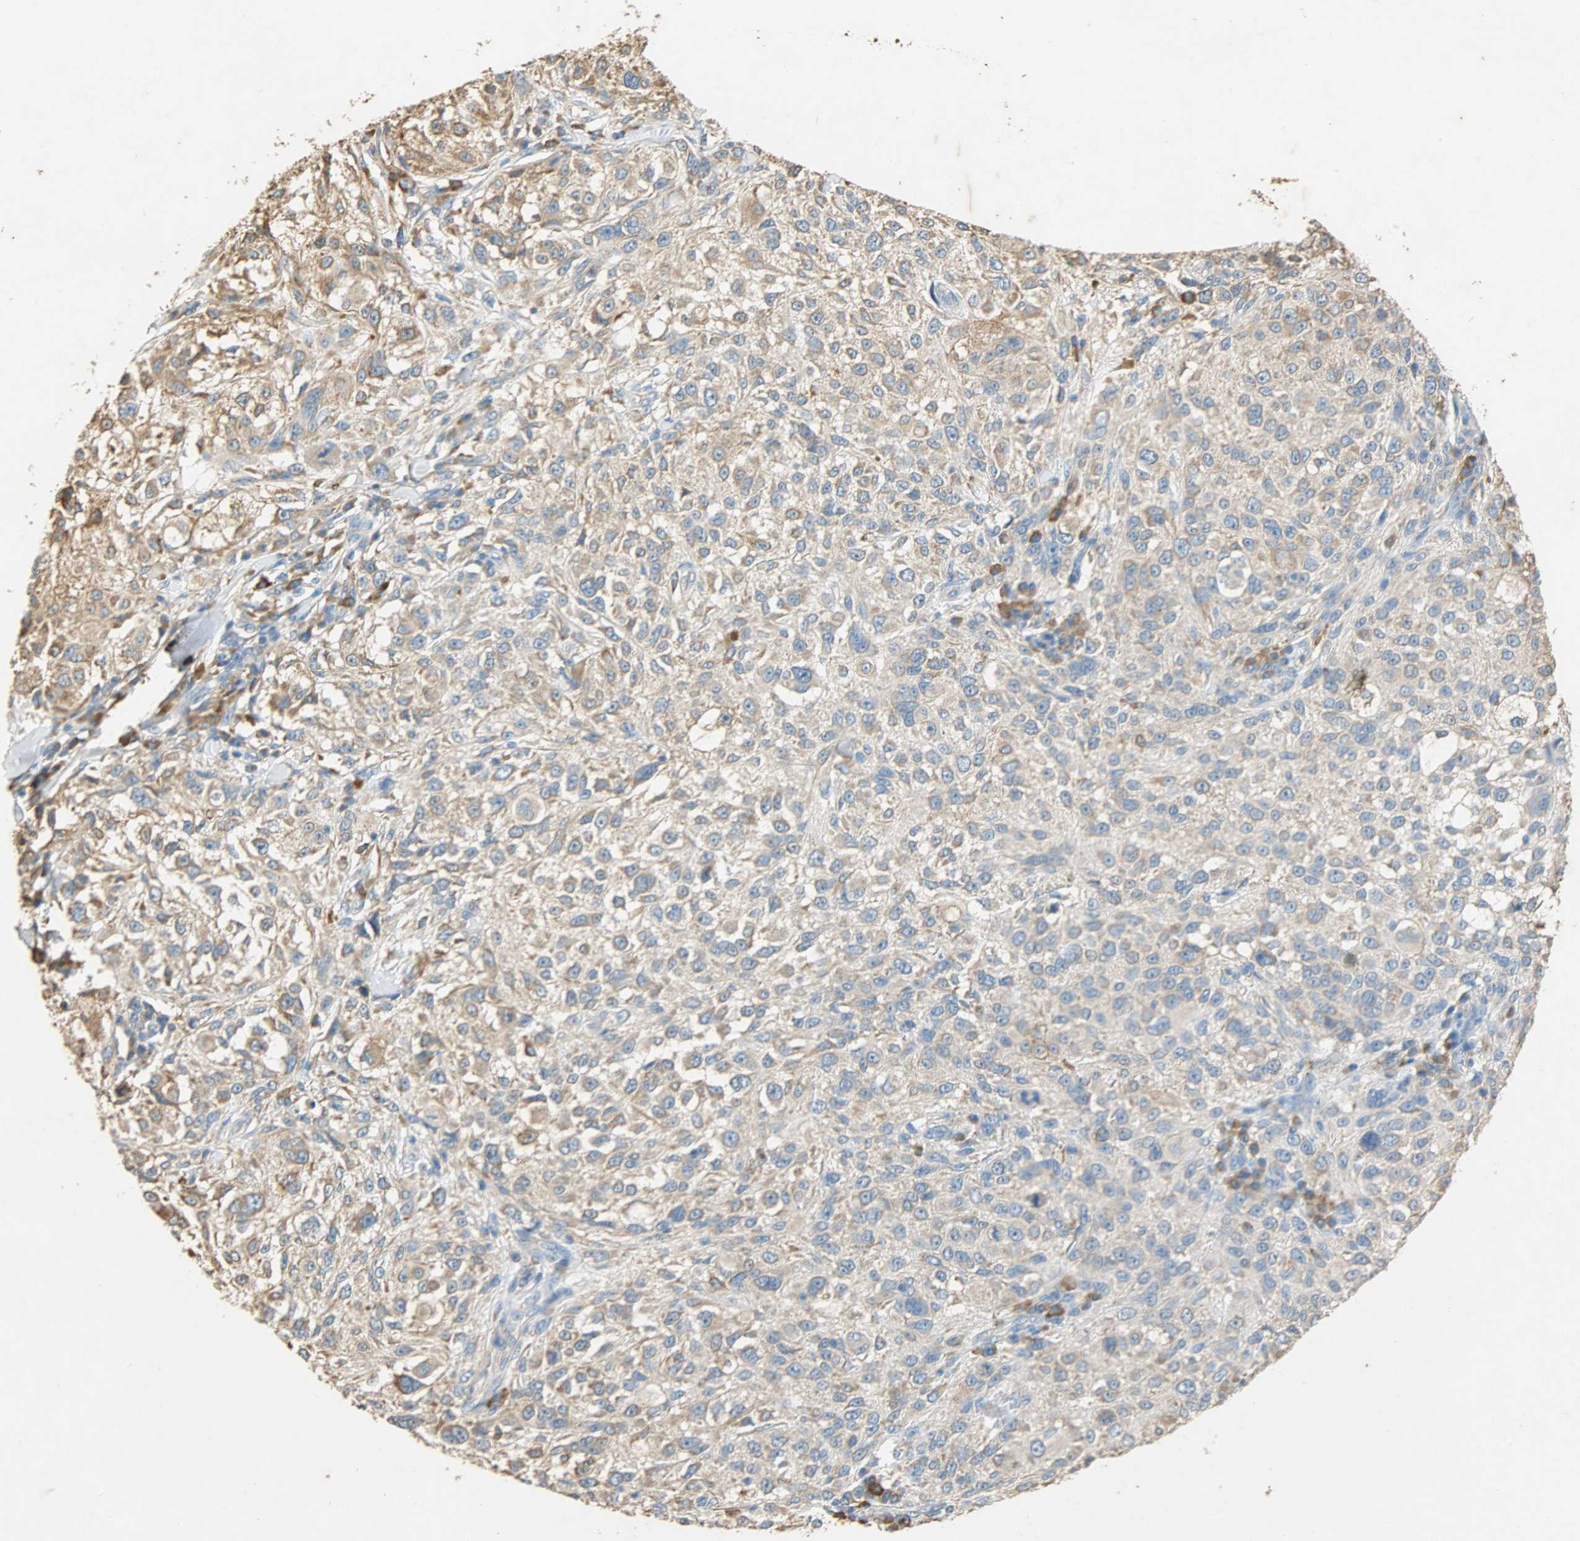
{"staining": {"intensity": "moderate", "quantity": ">75%", "location": "cytoplasmic/membranous"}, "tissue": "melanoma", "cell_type": "Tumor cells", "image_type": "cancer", "snomed": [{"axis": "morphology", "description": "Necrosis, NOS"}, {"axis": "morphology", "description": "Malignant melanoma, NOS"}, {"axis": "topography", "description": "Skin"}], "caption": "Moderate cytoplasmic/membranous protein positivity is appreciated in about >75% of tumor cells in melanoma. The protein of interest is shown in brown color, while the nuclei are stained blue.", "gene": "HSPA5", "patient": {"sex": "female", "age": 87}}